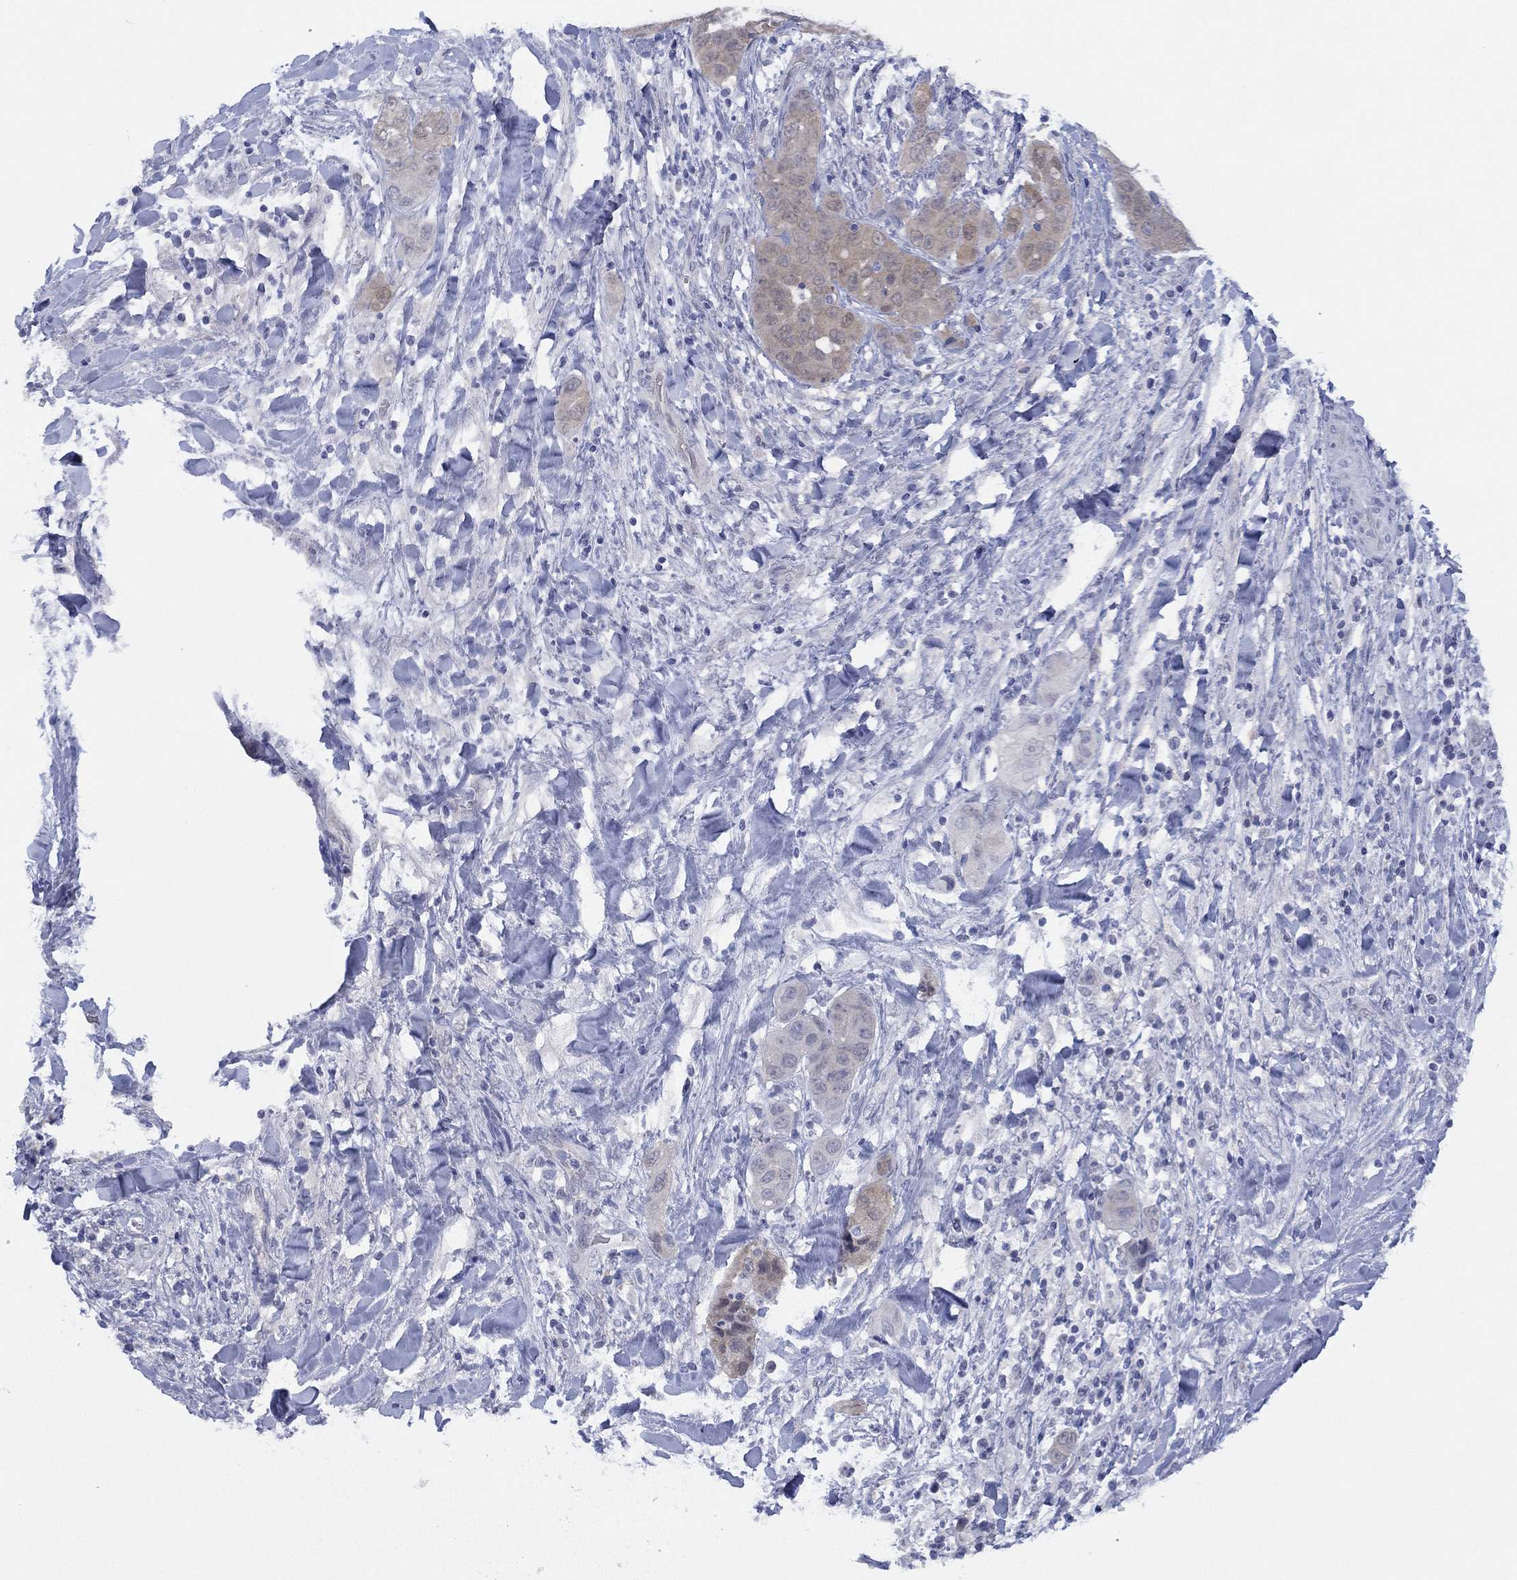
{"staining": {"intensity": "weak", "quantity": "<25%", "location": "cytoplasmic/membranous"}, "tissue": "liver cancer", "cell_type": "Tumor cells", "image_type": "cancer", "snomed": [{"axis": "morphology", "description": "Cholangiocarcinoma"}, {"axis": "topography", "description": "Liver"}], "caption": "The photomicrograph exhibits no staining of tumor cells in liver cancer (cholangiocarcinoma).", "gene": "DDAH1", "patient": {"sex": "female", "age": 52}}